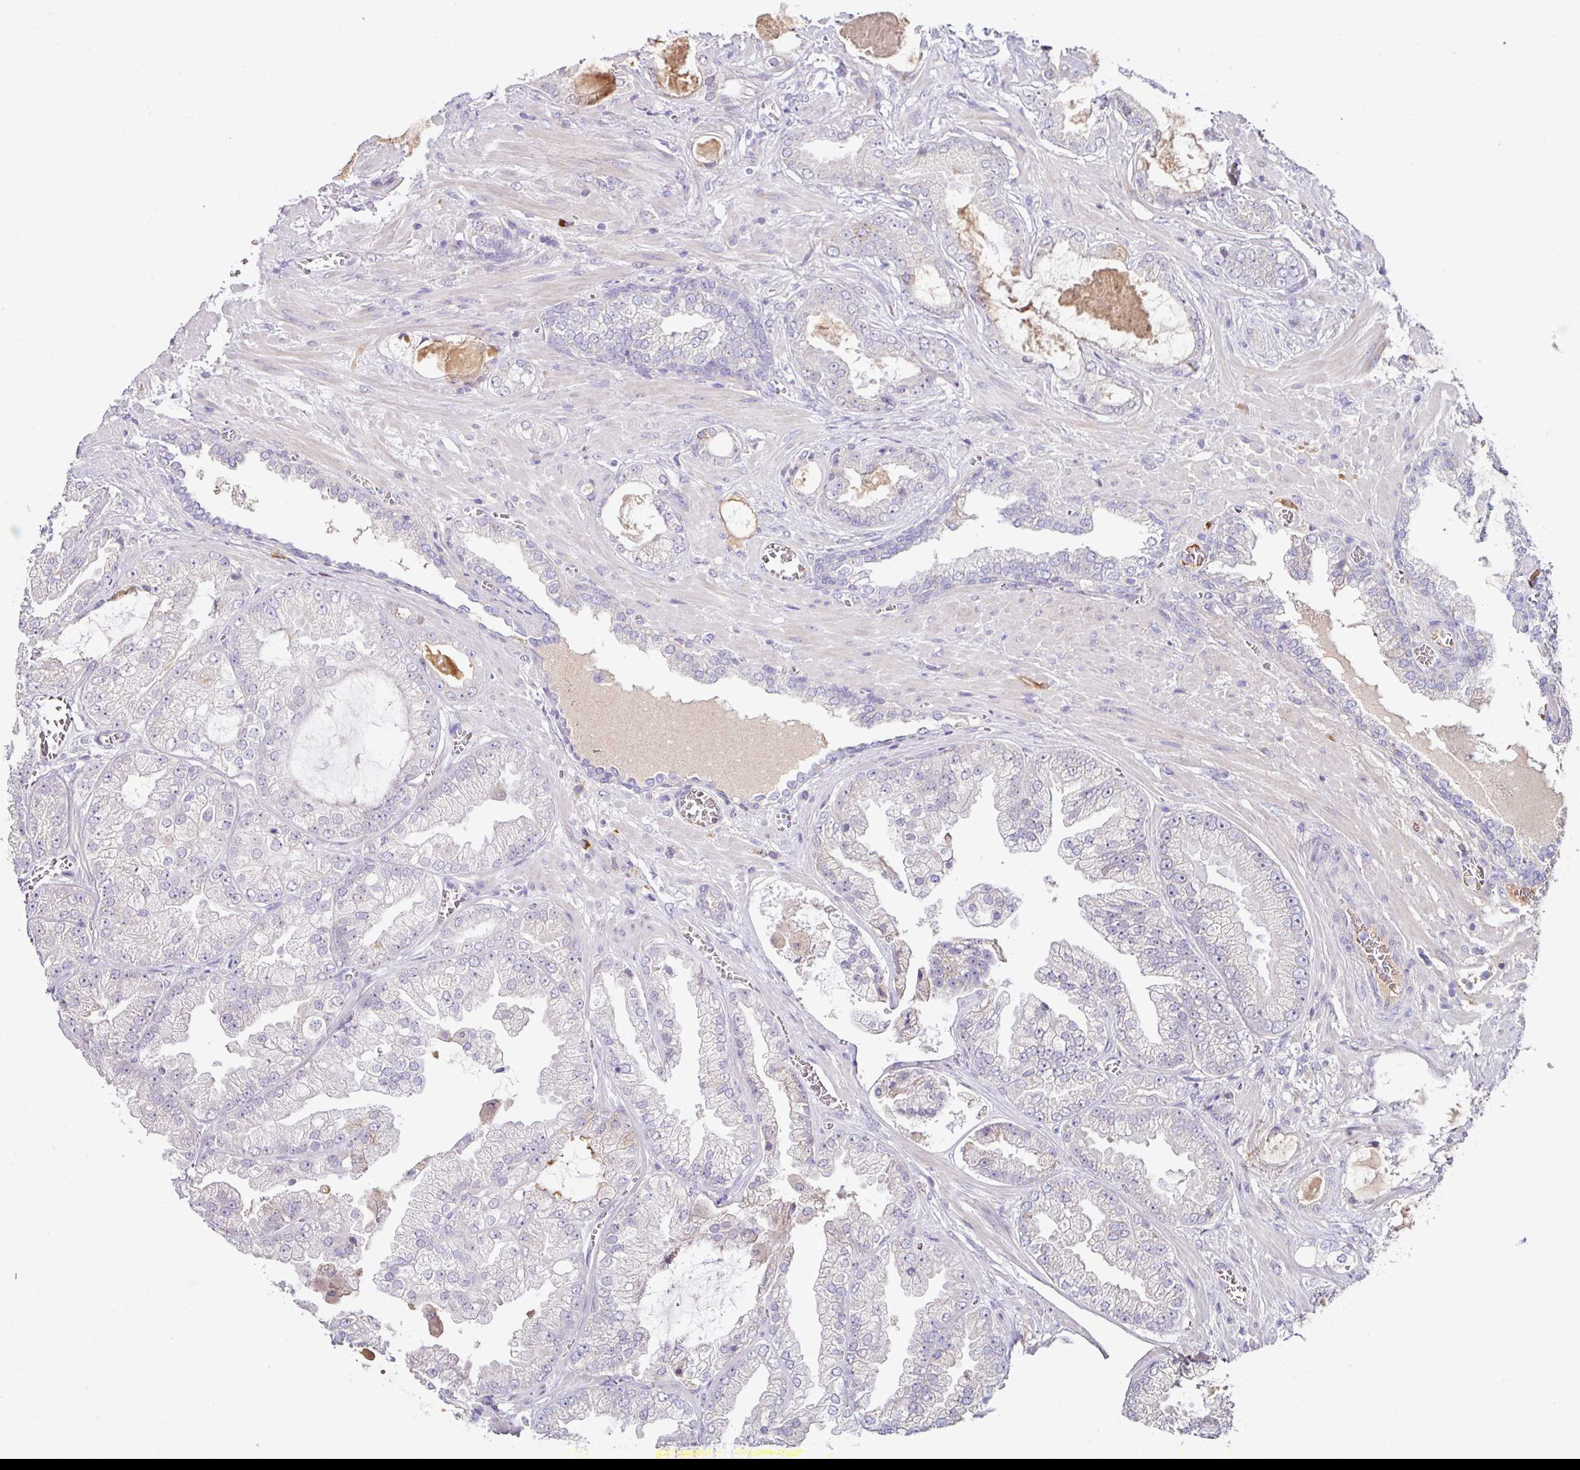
{"staining": {"intensity": "negative", "quantity": "none", "location": "none"}, "tissue": "prostate cancer", "cell_type": "Tumor cells", "image_type": "cancer", "snomed": [{"axis": "morphology", "description": "Adenocarcinoma, Low grade"}, {"axis": "topography", "description": "Prostate"}], "caption": "IHC photomicrograph of human prostate cancer stained for a protein (brown), which reveals no expression in tumor cells. Brightfield microscopy of IHC stained with DAB (brown) and hematoxylin (blue), captured at high magnification.", "gene": "SLAMF6", "patient": {"sex": "male", "age": 57}}